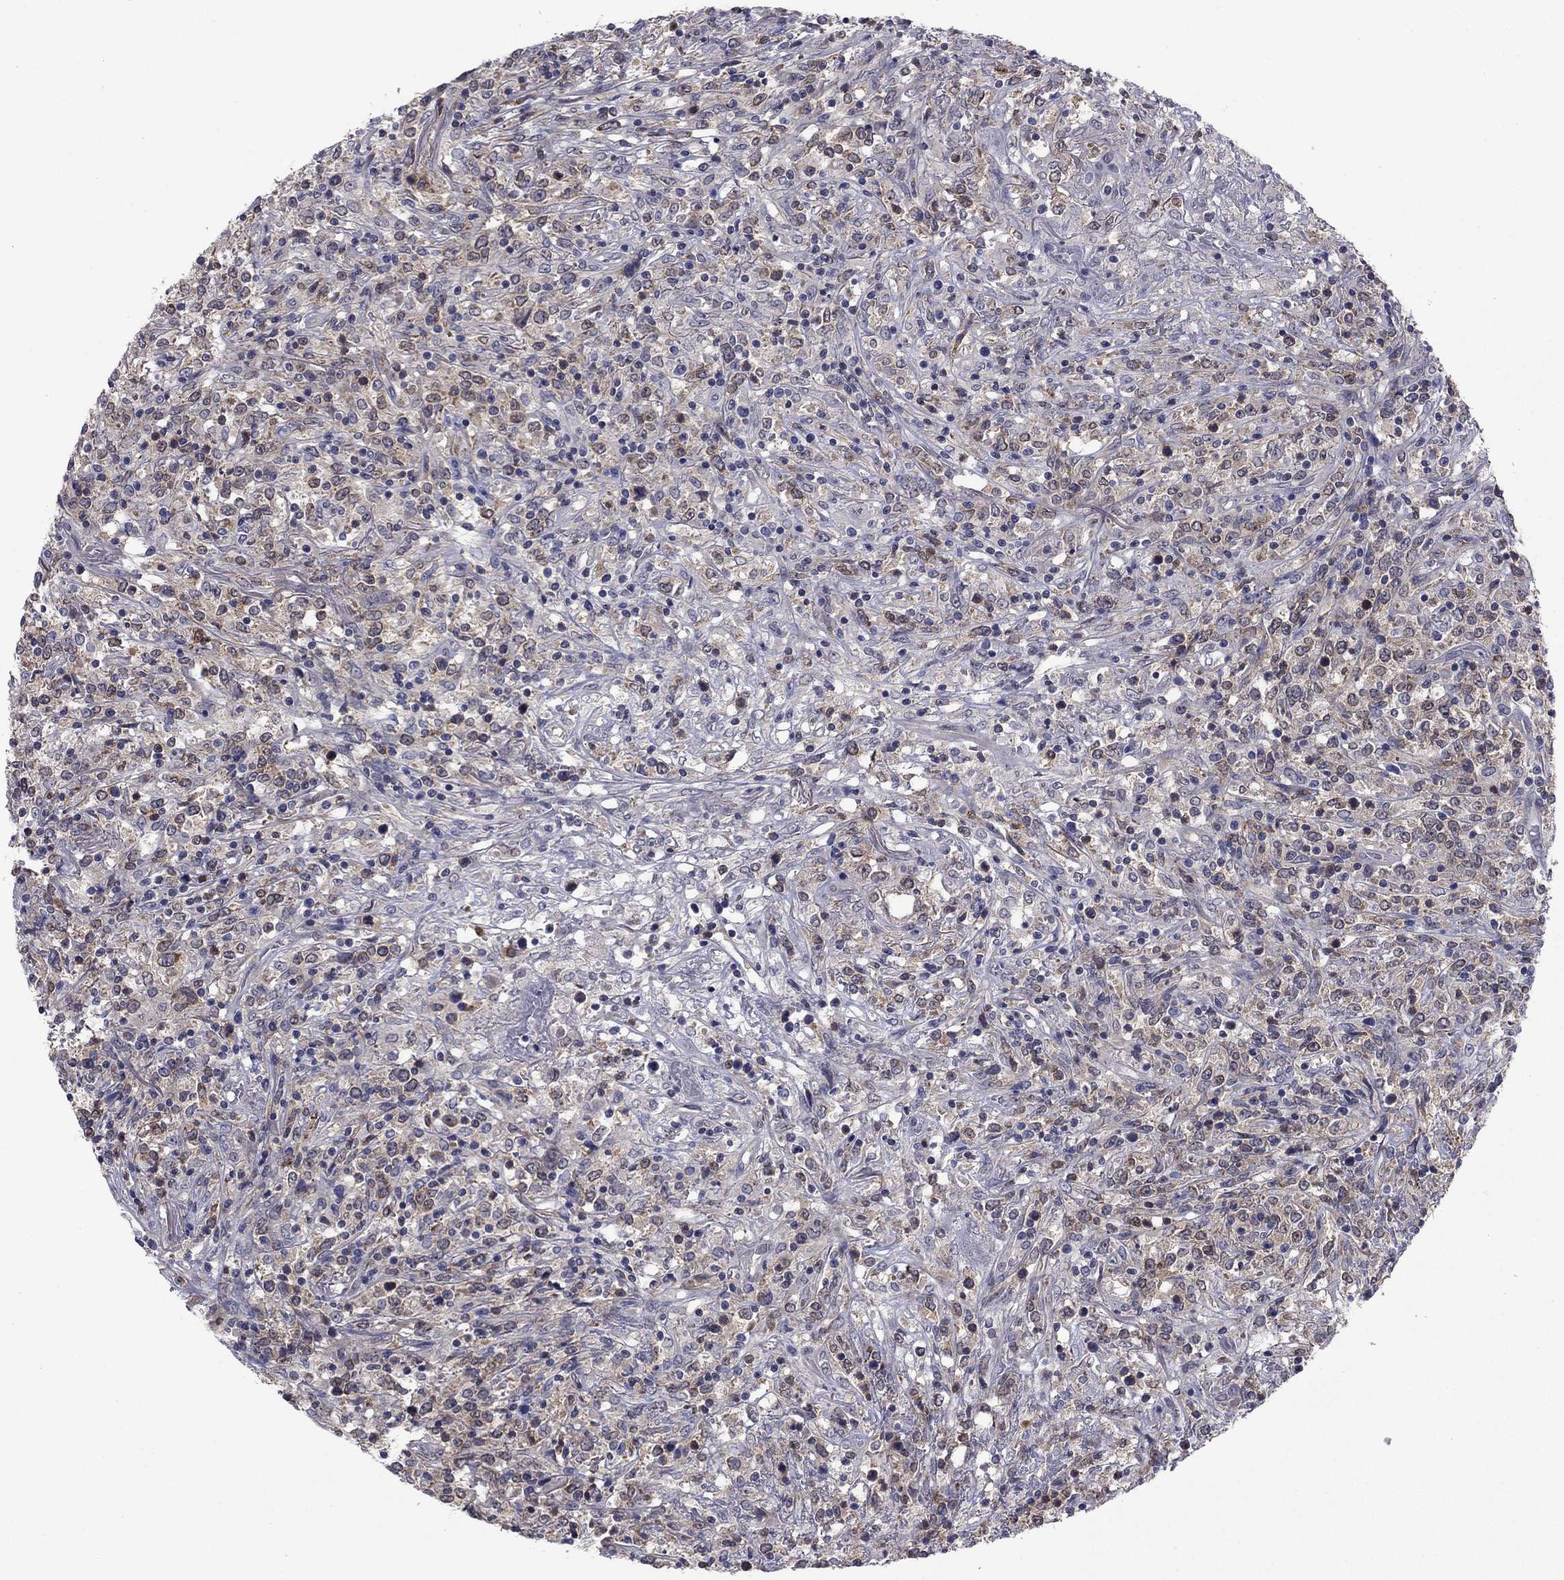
{"staining": {"intensity": "weak", "quantity": "25%-75%", "location": "cytoplasmic/membranous"}, "tissue": "lymphoma", "cell_type": "Tumor cells", "image_type": "cancer", "snomed": [{"axis": "morphology", "description": "Malignant lymphoma, non-Hodgkin's type, High grade"}, {"axis": "topography", "description": "Lung"}], "caption": "Immunohistochemistry (IHC) micrograph of neoplastic tissue: human lymphoma stained using immunohistochemistry (IHC) demonstrates low levels of weak protein expression localized specifically in the cytoplasmic/membranous of tumor cells, appearing as a cytoplasmic/membranous brown color.", "gene": "GRHPR", "patient": {"sex": "male", "age": 79}}